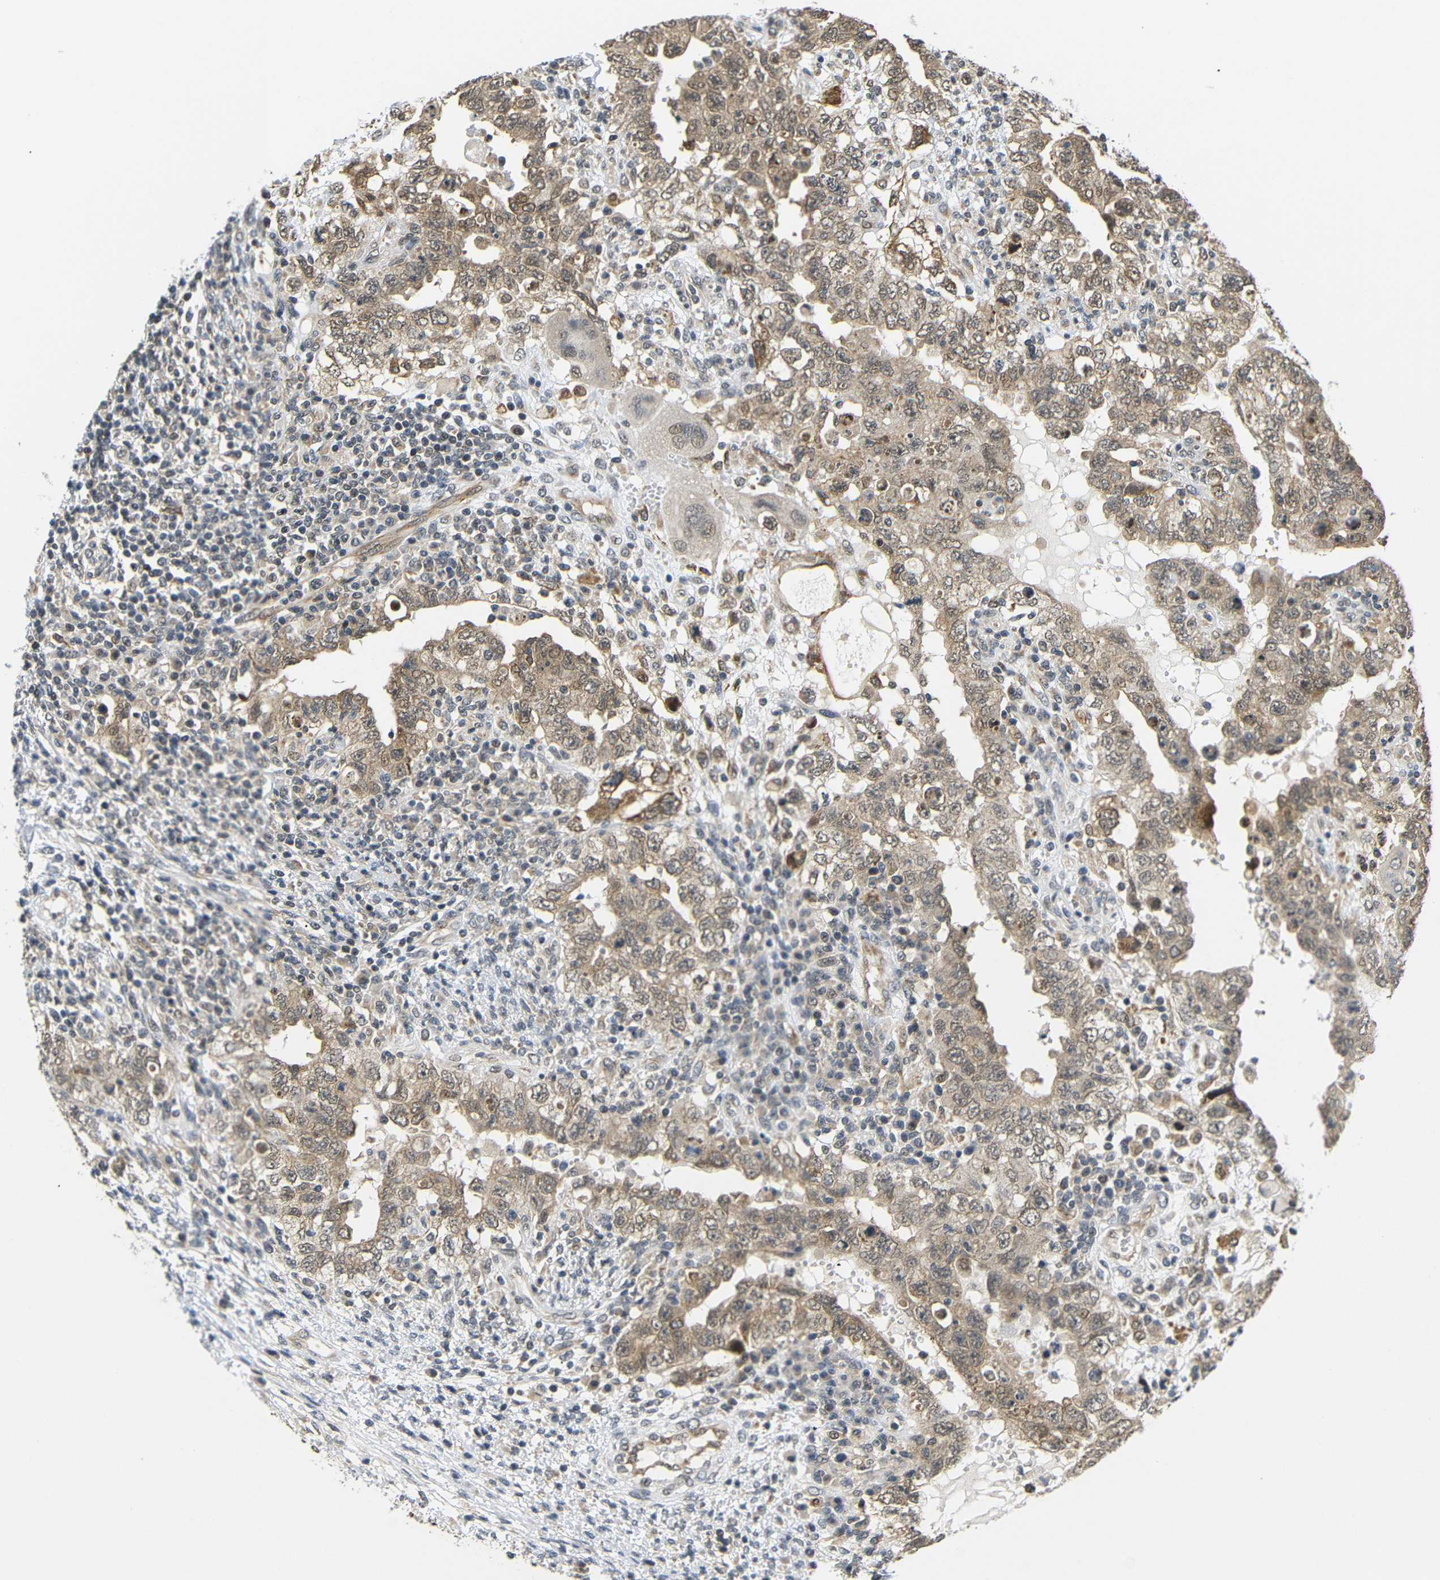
{"staining": {"intensity": "moderate", "quantity": ">75%", "location": "cytoplasmic/membranous"}, "tissue": "testis cancer", "cell_type": "Tumor cells", "image_type": "cancer", "snomed": [{"axis": "morphology", "description": "Carcinoma, Embryonal, NOS"}, {"axis": "topography", "description": "Testis"}], "caption": "Protein expression analysis of human testis embryonal carcinoma reveals moderate cytoplasmic/membranous staining in about >75% of tumor cells.", "gene": "GJA5", "patient": {"sex": "male", "age": 26}}